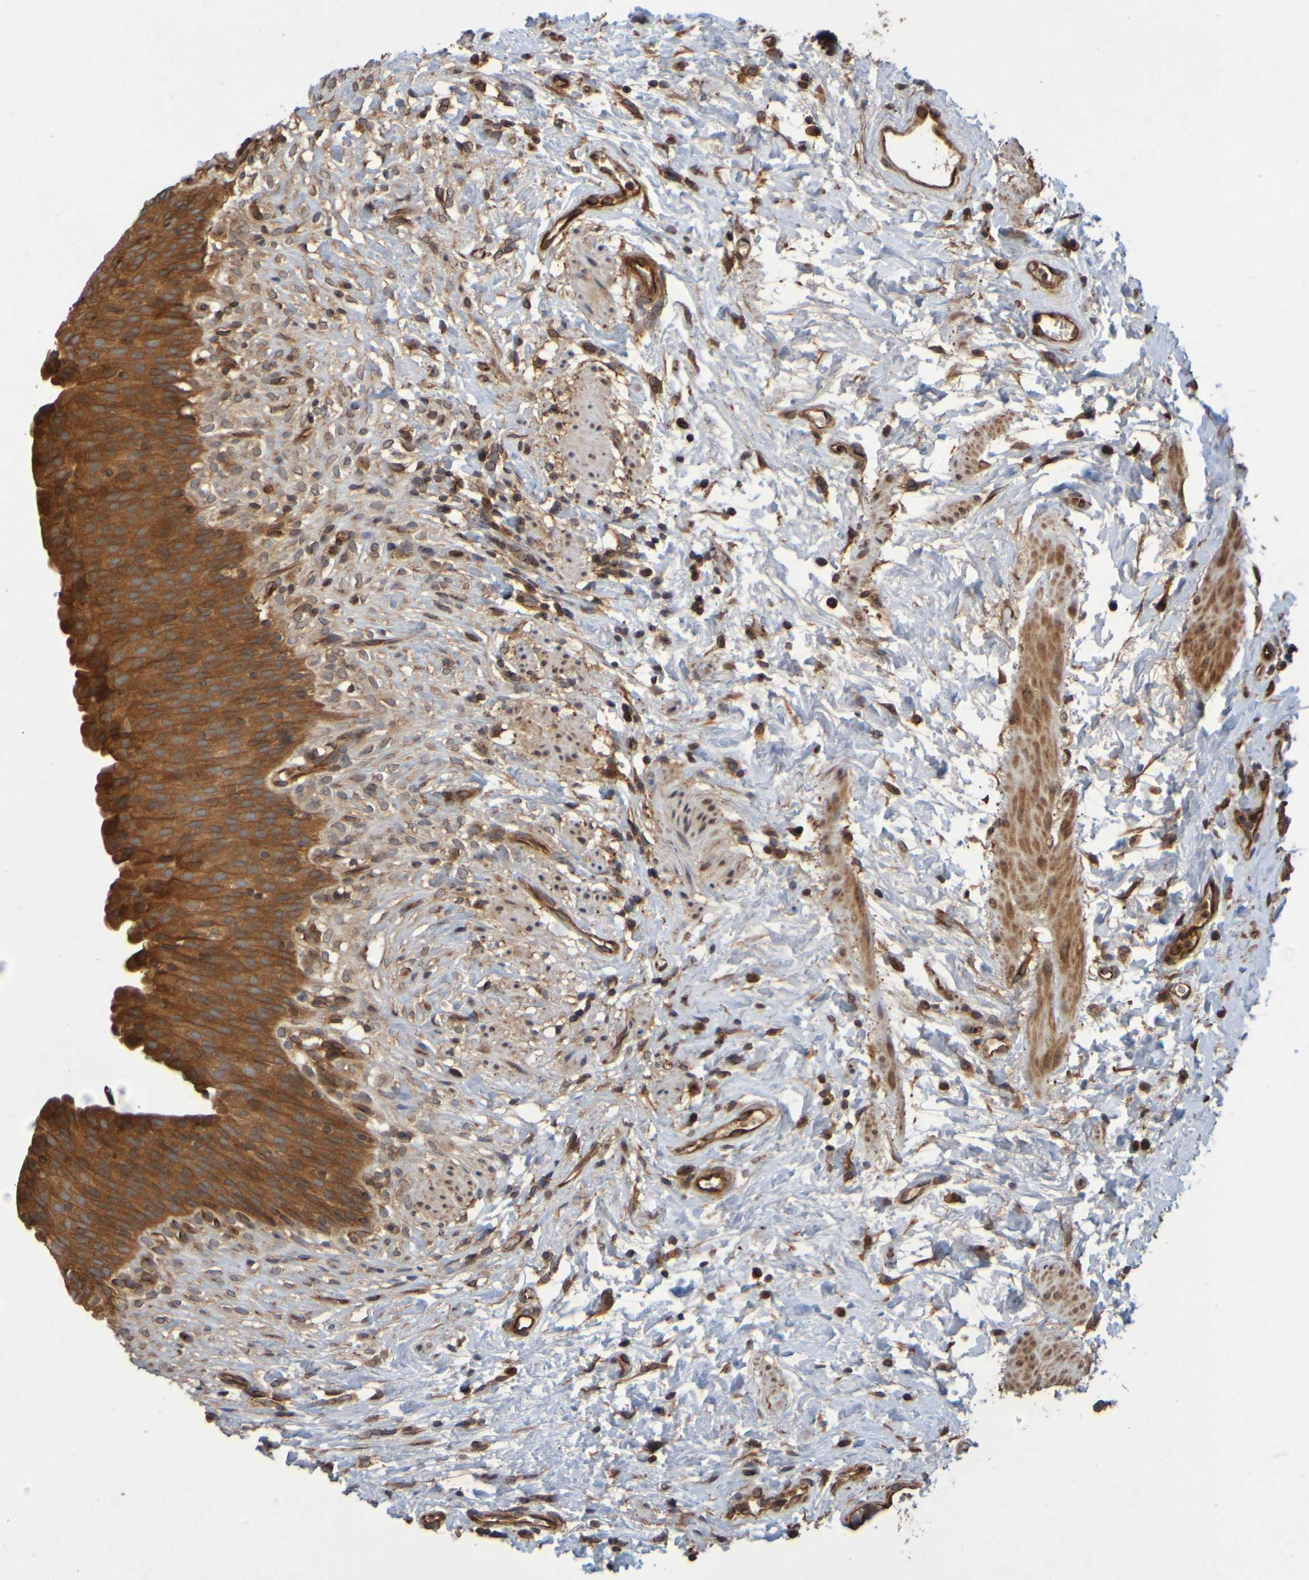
{"staining": {"intensity": "strong", "quantity": ">75%", "location": "cytoplasmic/membranous"}, "tissue": "urinary bladder", "cell_type": "Urothelial cells", "image_type": "normal", "snomed": [{"axis": "morphology", "description": "Normal tissue, NOS"}, {"axis": "topography", "description": "Urinary bladder"}], "caption": "Brown immunohistochemical staining in benign human urinary bladder exhibits strong cytoplasmic/membranous expression in approximately >75% of urothelial cells.", "gene": "OCRL", "patient": {"sex": "female", "age": 79}}